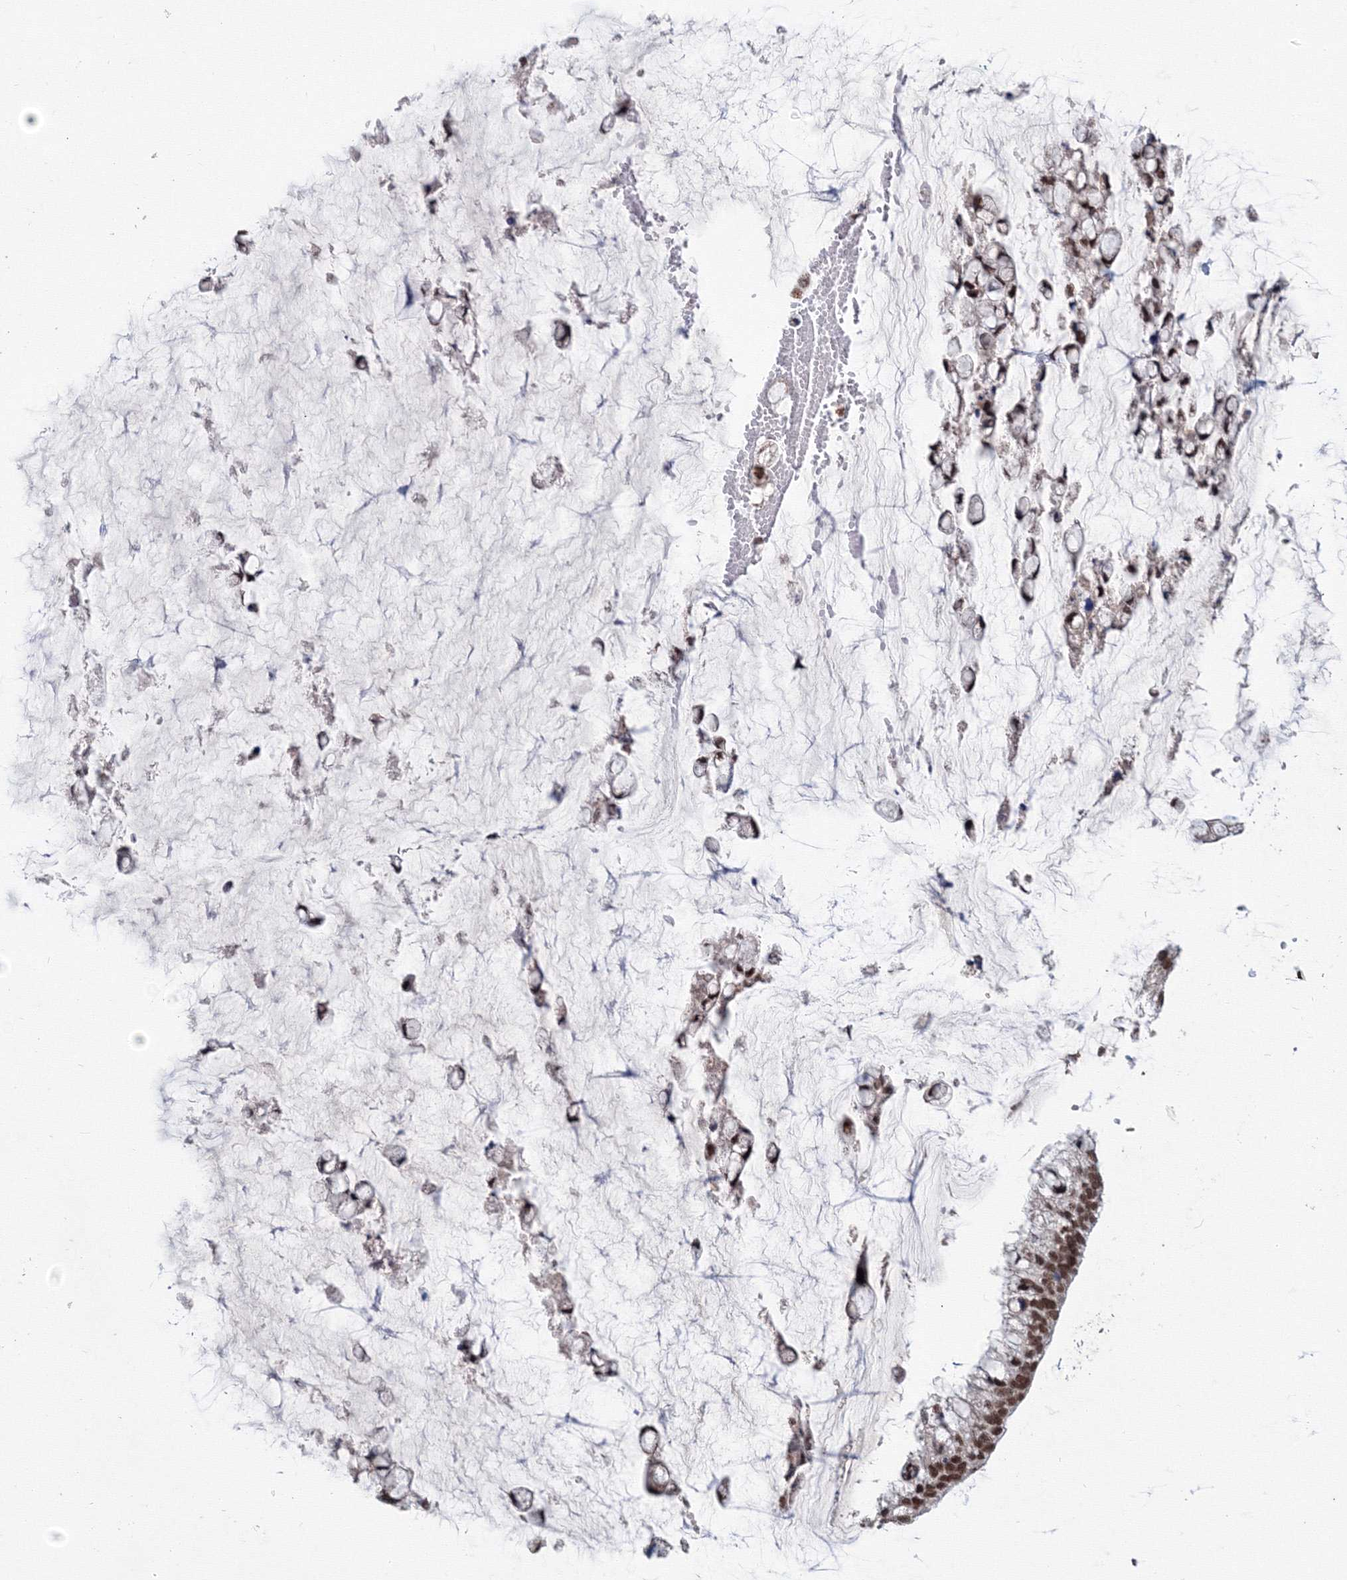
{"staining": {"intensity": "moderate", "quantity": ">75%", "location": "nuclear"}, "tissue": "ovarian cancer", "cell_type": "Tumor cells", "image_type": "cancer", "snomed": [{"axis": "morphology", "description": "Cystadenocarcinoma, mucinous, NOS"}, {"axis": "topography", "description": "Ovary"}], "caption": "Ovarian mucinous cystadenocarcinoma tissue shows moderate nuclear expression in about >75% of tumor cells (IHC, brightfield microscopy, high magnification).", "gene": "SF3B6", "patient": {"sex": "female", "age": 39}}